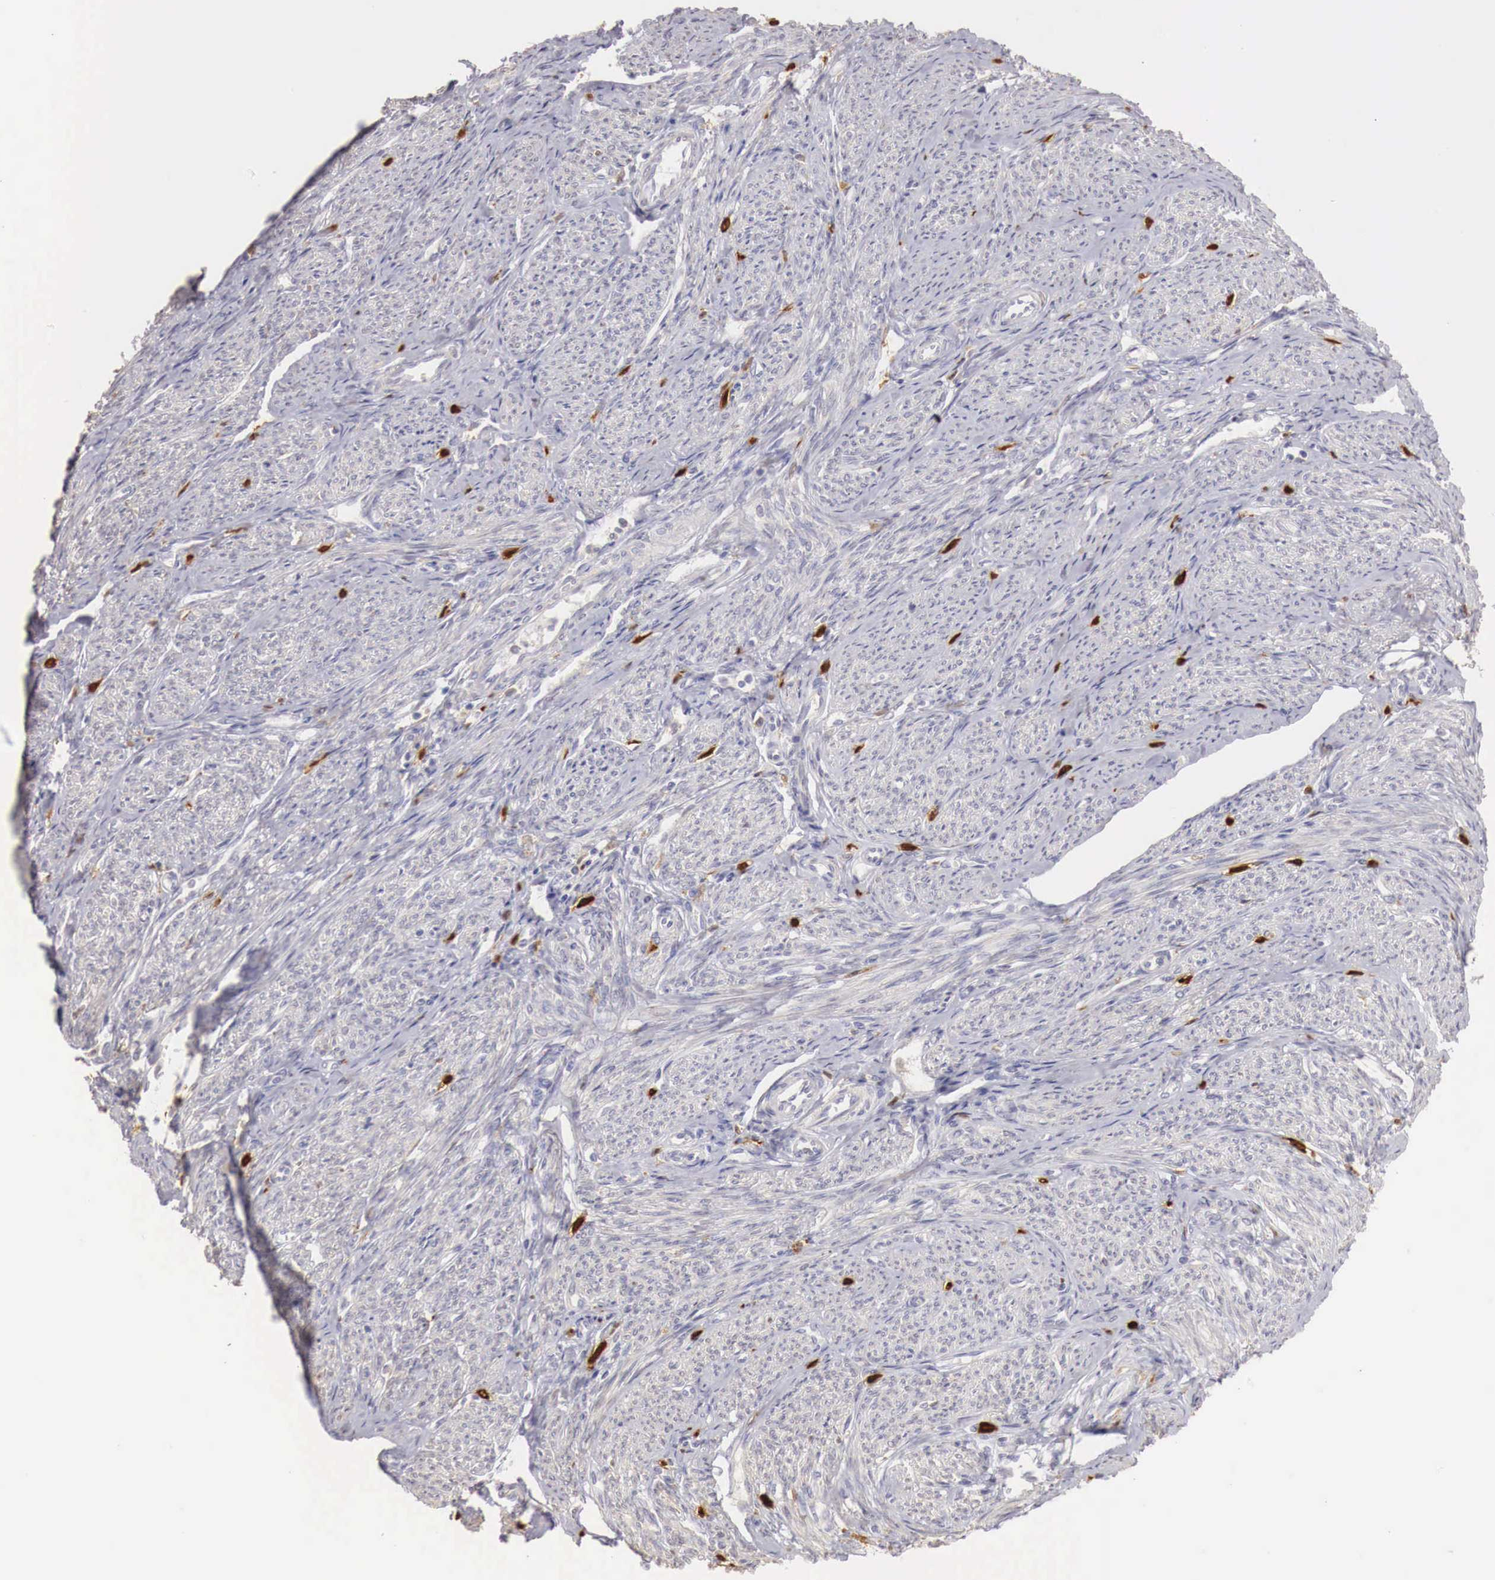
{"staining": {"intensity": "weak", "quantity": "<25%", "location": "cytoplasmic/membranous"}, "tissue": "endometrial cancer", "cell_type": "Tumor cells", "image_type": "cancer", "snomed": [{"axis": "morphology", "description": "Adenocarcinoma, NOS"}, {"axis": "topography", "description": "Endometrium"}], "caption": "Immunohistochemical staining of human endometrial cancer (adenocarcinoma) reveals no significant expression in tumor cells. (Immunohistochemistry (ihc), brightfield microscopy, high magnification).", "gene": "RENBP", "patient": {"sex": "female", "age": 75}}